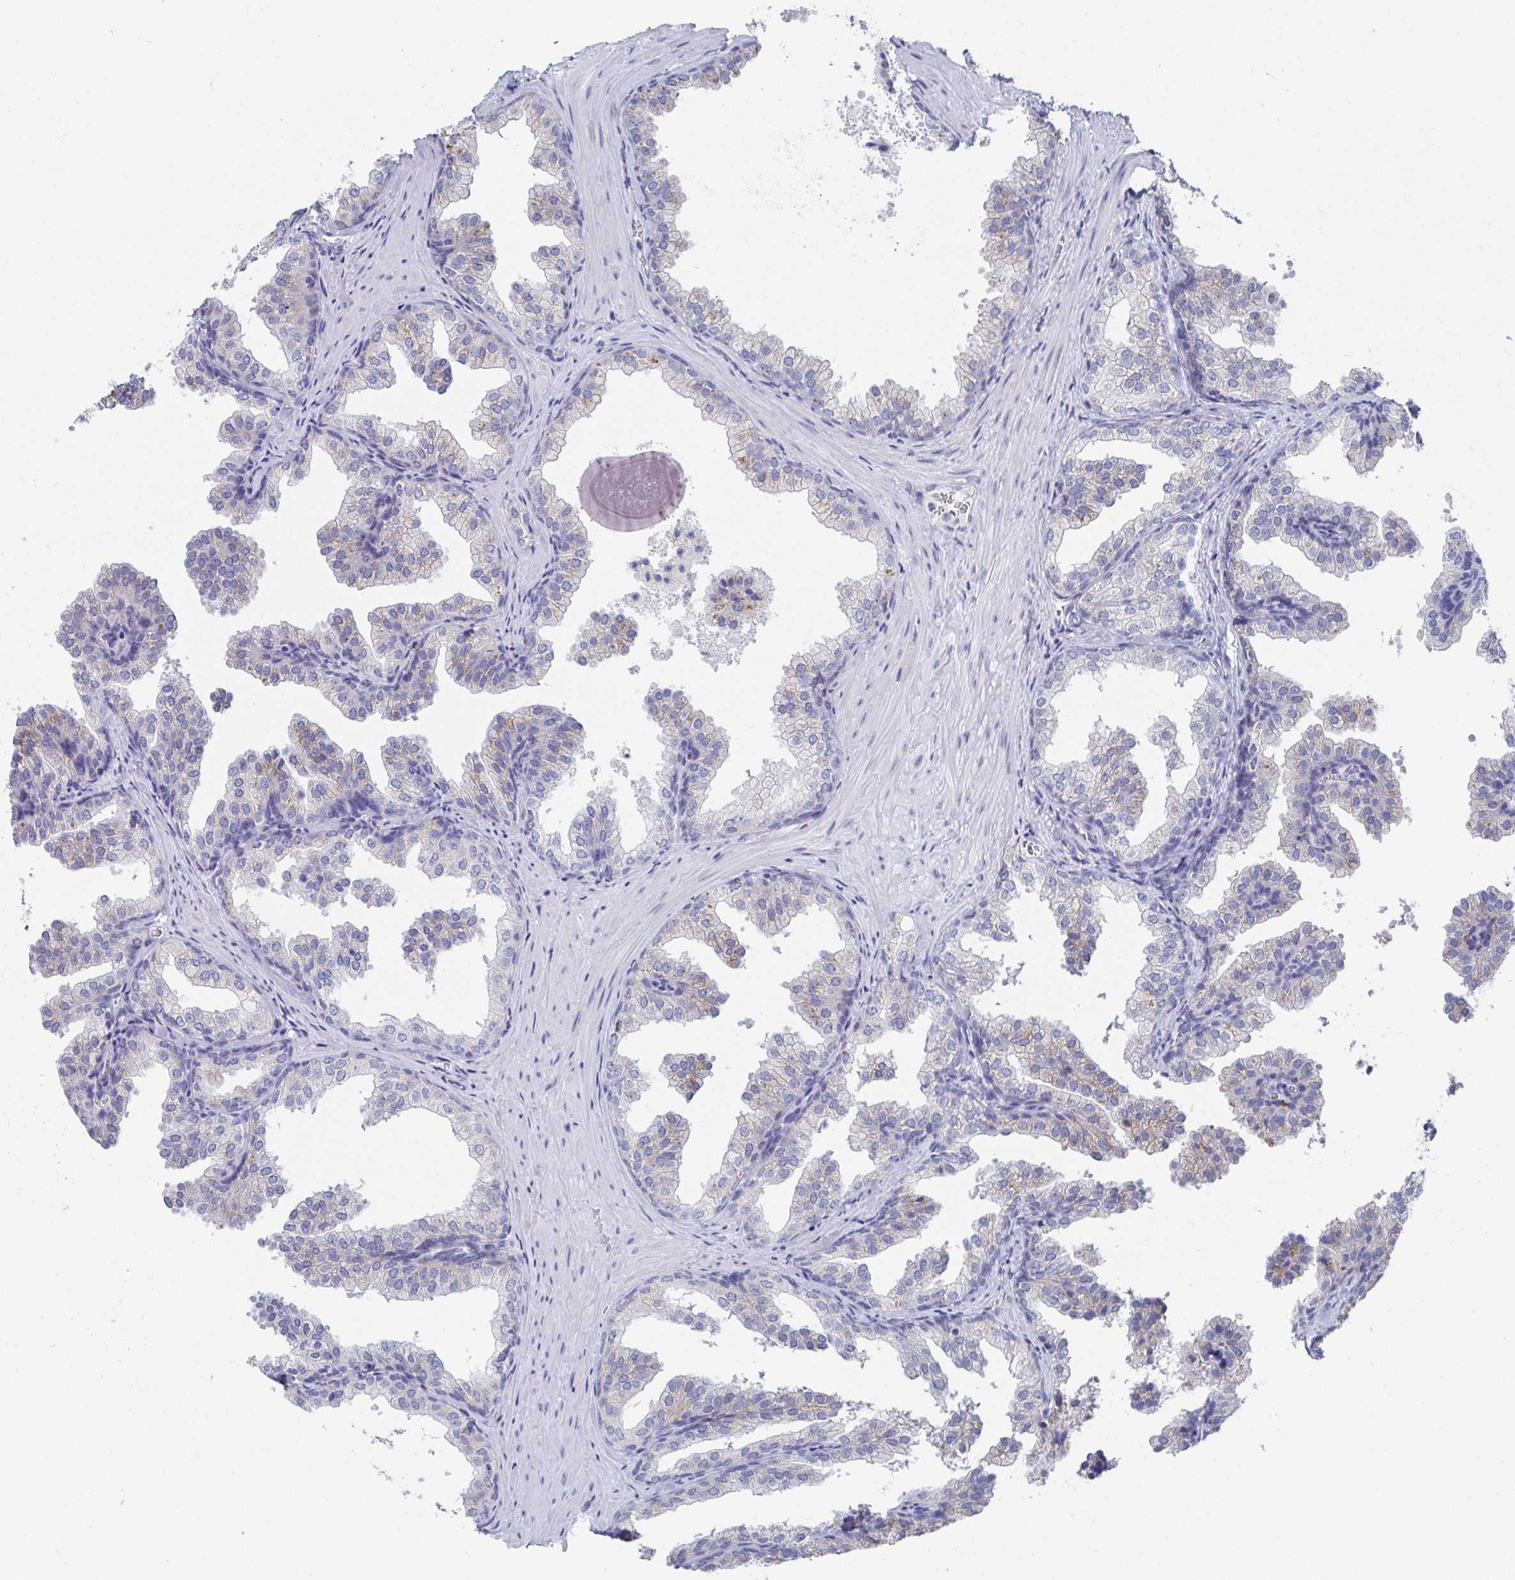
{"staining": {"intensity": "weak", "quantity": "<25%", "location": "cytoplasmic/membranous"}, "tissue": "prostate", "cell_type": "Glandular cells", "image_type": "normal", "snomed": [{"axis": "morphology", "description": "Normal tissue, NOS"}, {"axis": "topography", "description": "Prostate"}], "caption": "This is an immunohistochemistry image of benign human prostate. There is no expression in glandular cells.", "gene": "TAS2R39", "patient": {"sex": "male", "age": 37}}